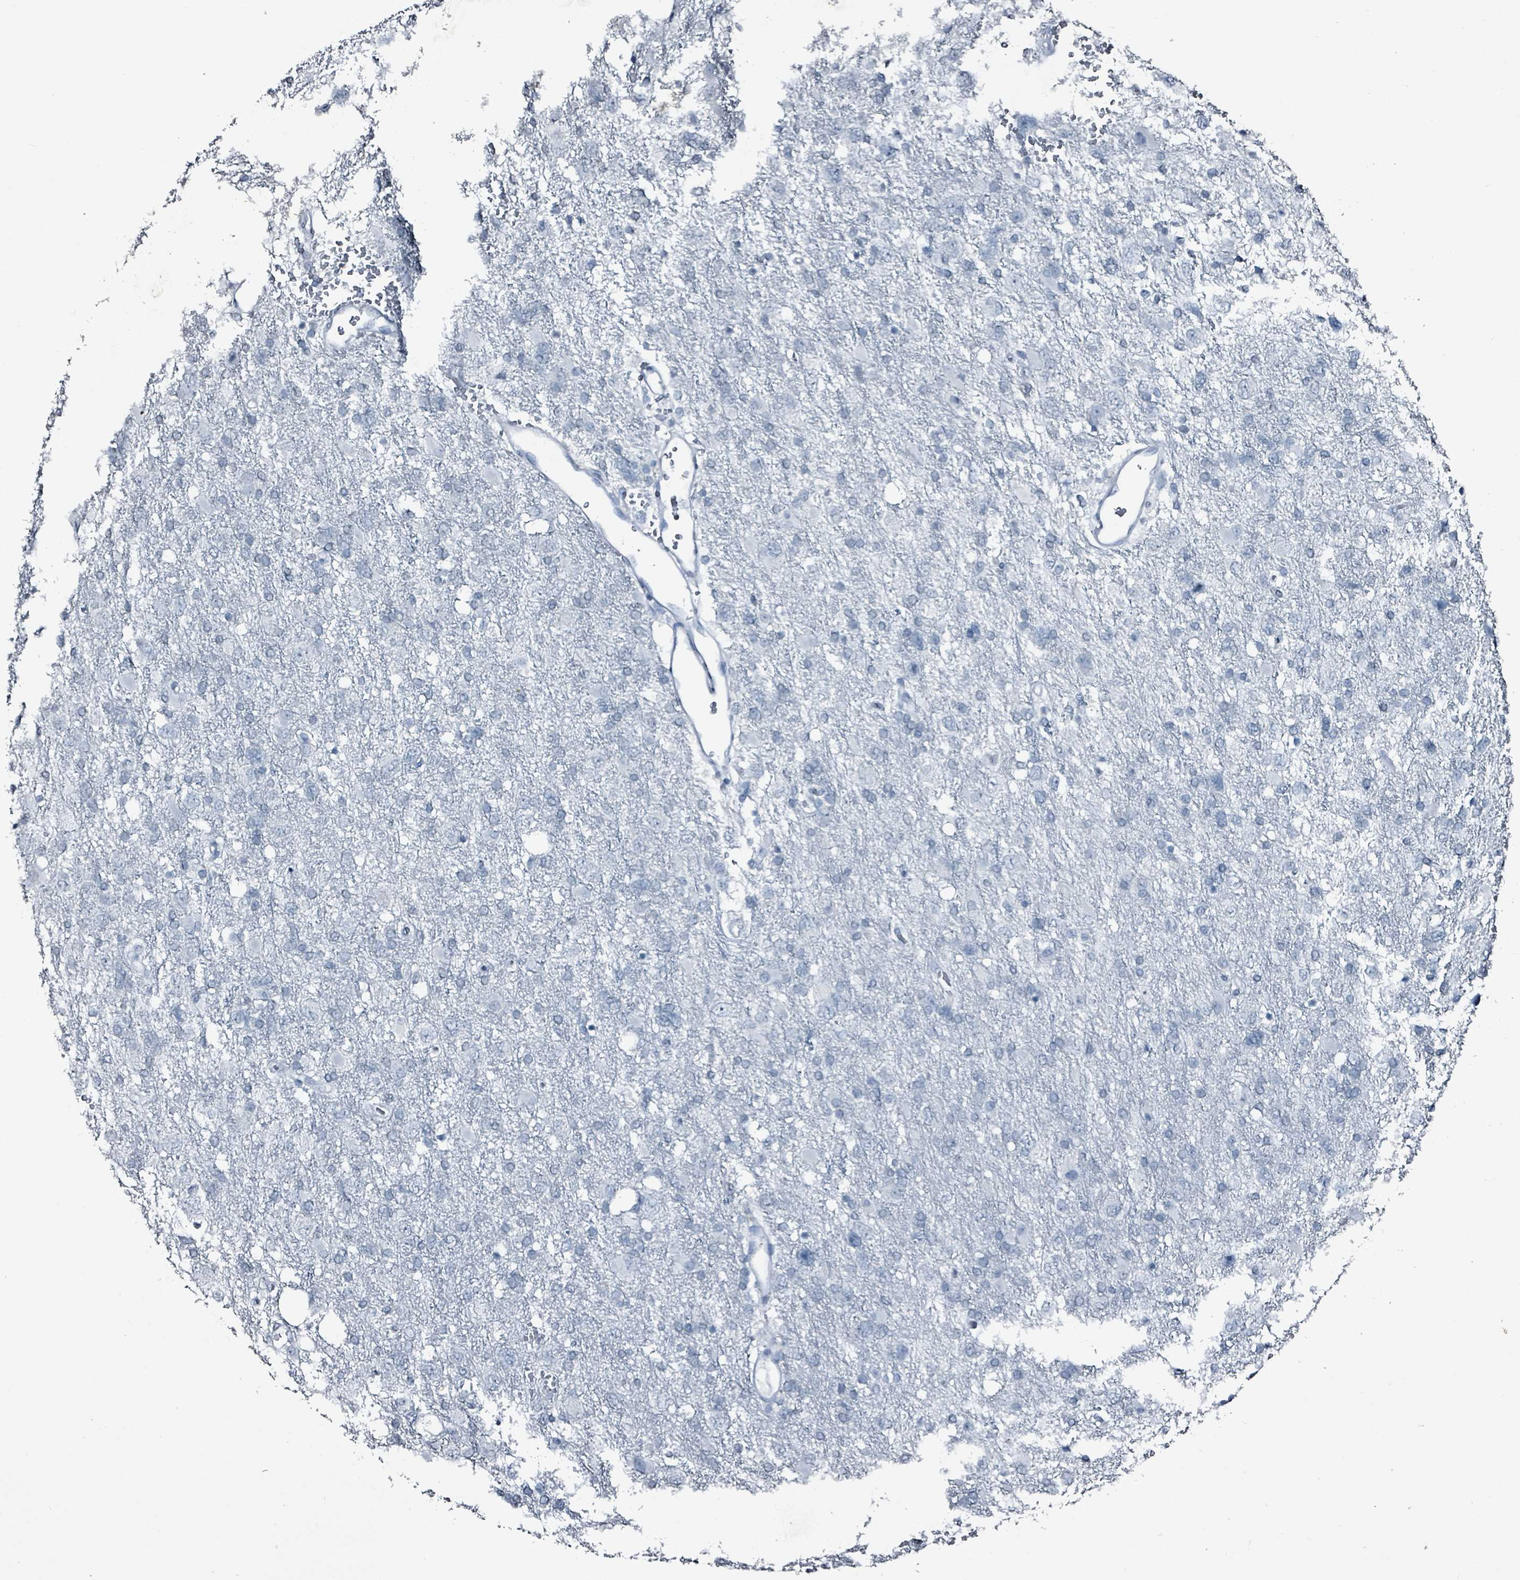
{"staining": {"intensity": "negative", "quantity": "none", "location": "none"}, "tissue": "glioma", "cell_type": "Tumor cells", "image_type": "cancer", "snomed": [{"axis": "morphology", "description": "Glioma, malignant, High grade"}, {"axis": "topography", "description": "Brain"}], "caption": "Immunohistochemistry (IHC) image of human high-grade glioma (malignant) stained for a protein (brown), which exhibits no positivity in tumor cells.", "gene": "CA9", "patient": {"sex": "male", "age": 61}}